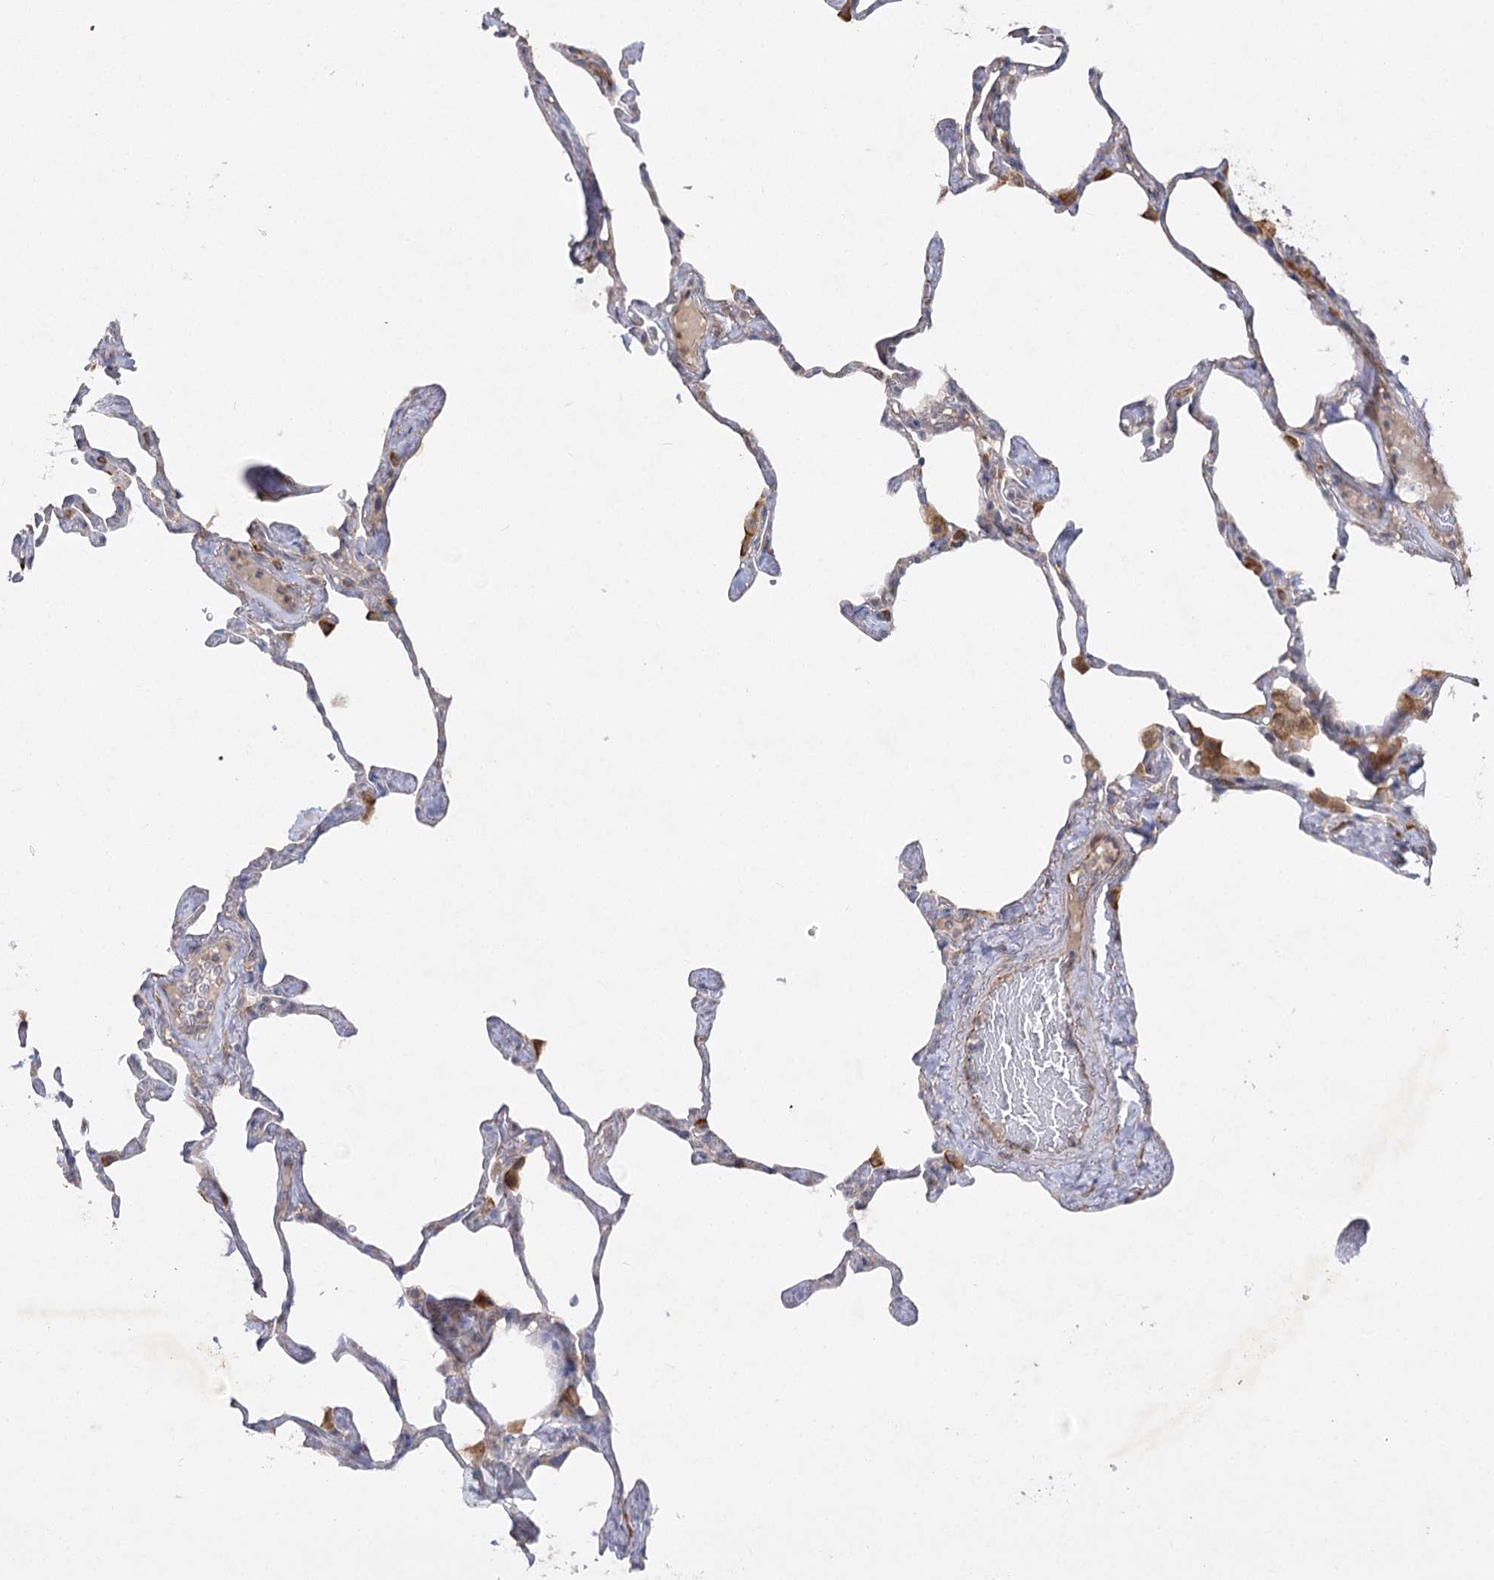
{"staining": {"intensity": "moderate", "quantity": "<25%", "location": "cytoplasmic/membranous"}, "tissue": "lung", "cell_type": "Alveolar cells", "image_type": "normal", "snomed": [{"axis": "morphology", "description": "Normal tissue, NOS"}, {"axis": "topography", "description": "Lung"}], "caption": "Brown immunohistochemical staining in normal human lung demonstrates moderate cytoplasmic/membranous positivity in approximately <25% of alveolar cells.", "gene": "KIAA0825", "patient": {"sex": "male", "age": 65}}